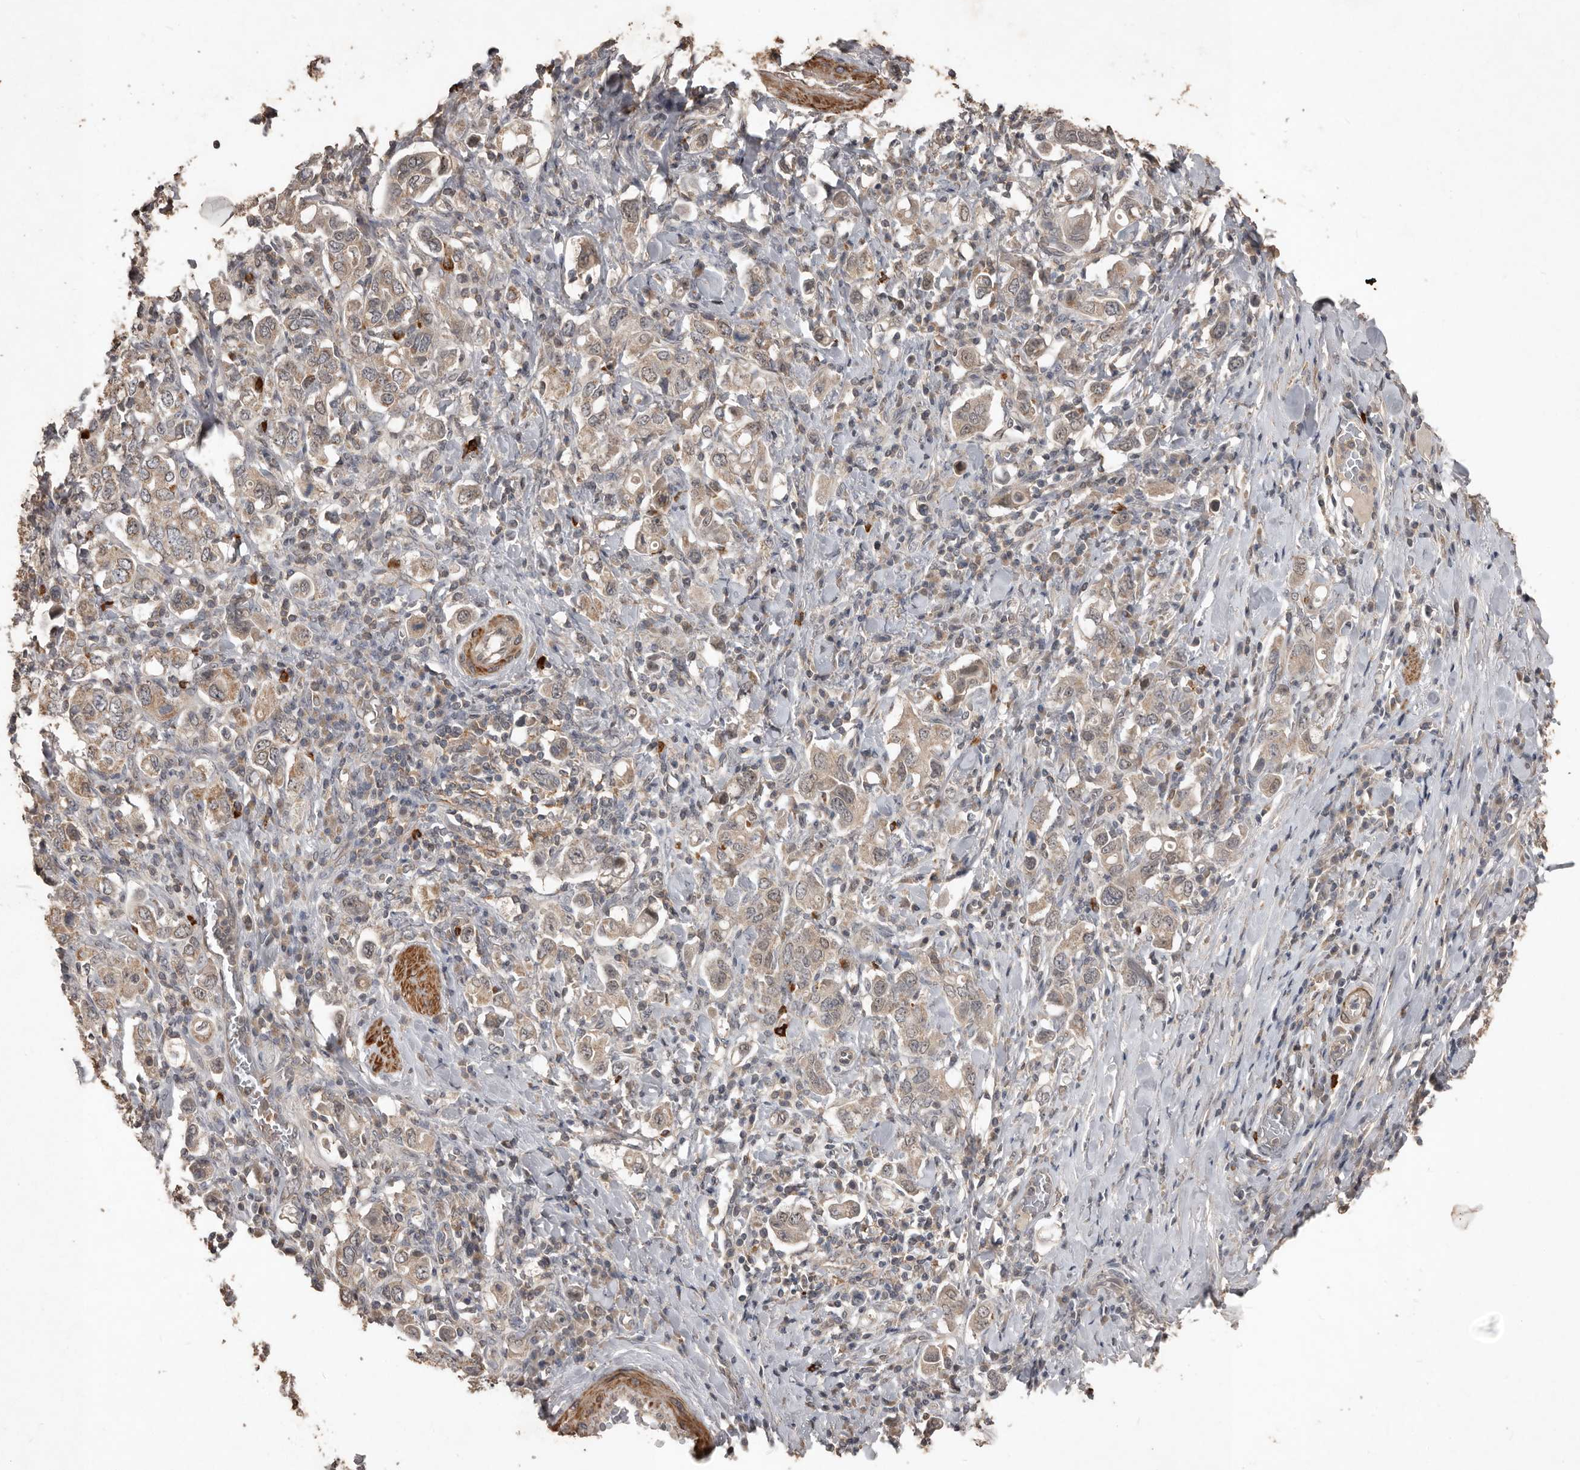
{"staining": {"intensity": "weak", "quantity": ">75%", "location": "cytoplasmic/membranous"}, "tissue": "stomach cancer", "cell_type": "Tumor cells", "image_type": "cancer", "snomed": [{"axis": "morphology", "description": "Adenocarcinoma, NOS"}, {"axis": "topography", "description": "Stomach, upper"}], "caption": "A photomicrograph of stomach adenocarcinoma stained for a protein displays weak cytoplasmic/membranous brown staining in tumor cells. The protein of interest is shown in brown color, while the nuclei are stained blue.", "gene": "BAMBI", "patient": {"sex": "male", "age": 62}}